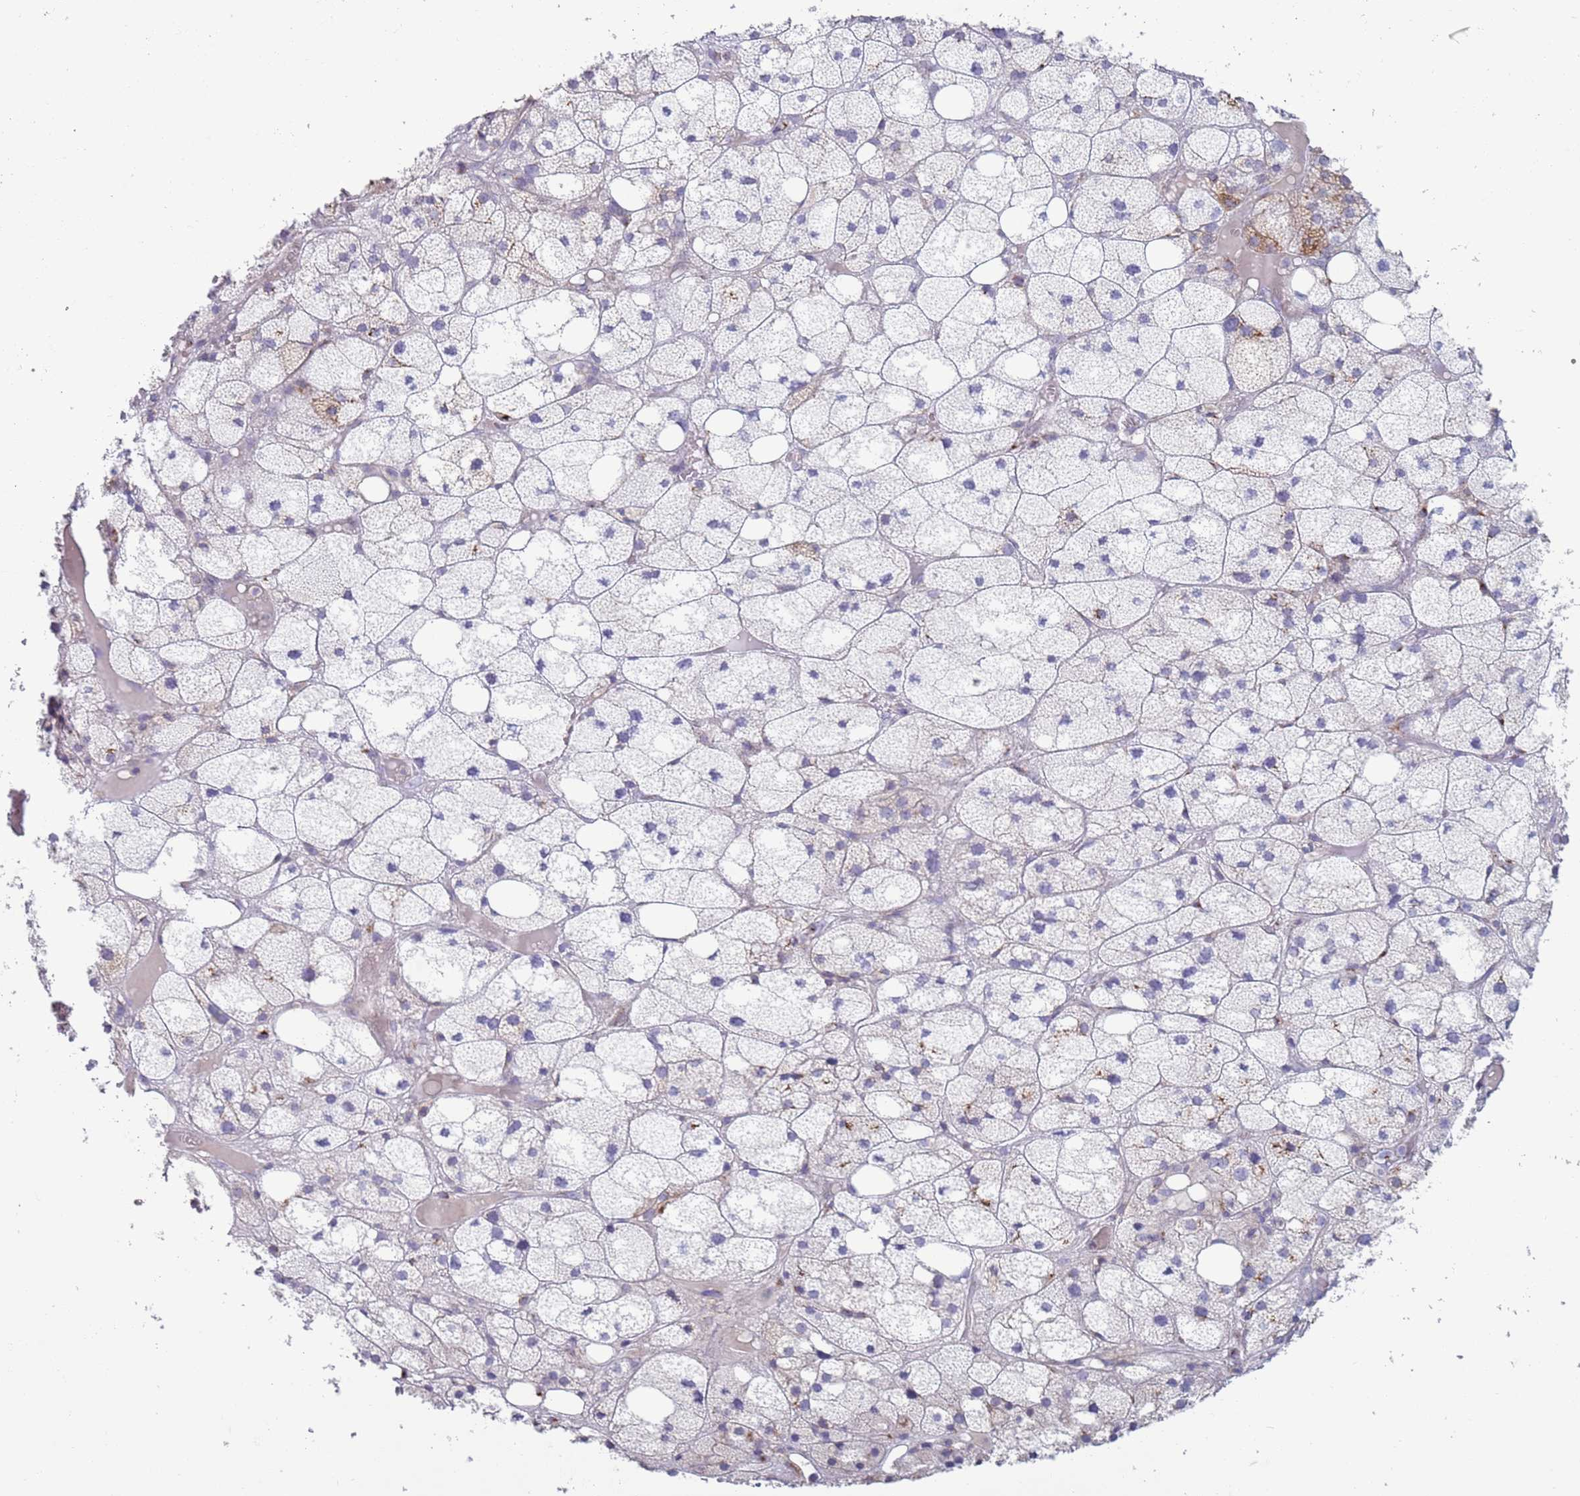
{"staining": {"intensity": "strong", "quantity": "25%-75%", "location": "cytoplasmic/membranous"}, "tissue": "adrenal gland", "cell_type": "Glandular cells", "image_type": "normal", "snomed": [{"axis": "morphology", "description": "Normal tissue, NOS"}, {"axis": "topography", "description": "Adrenal gland"}], "caption": "Human adrenal gland stained with a brown dye exhibits strong cytoplasmic/membranous positive expression in approximately 25%-75% of glandular cells.", "gene": "ACSBG1", "patient": {"sex": "female", "age": 61}}